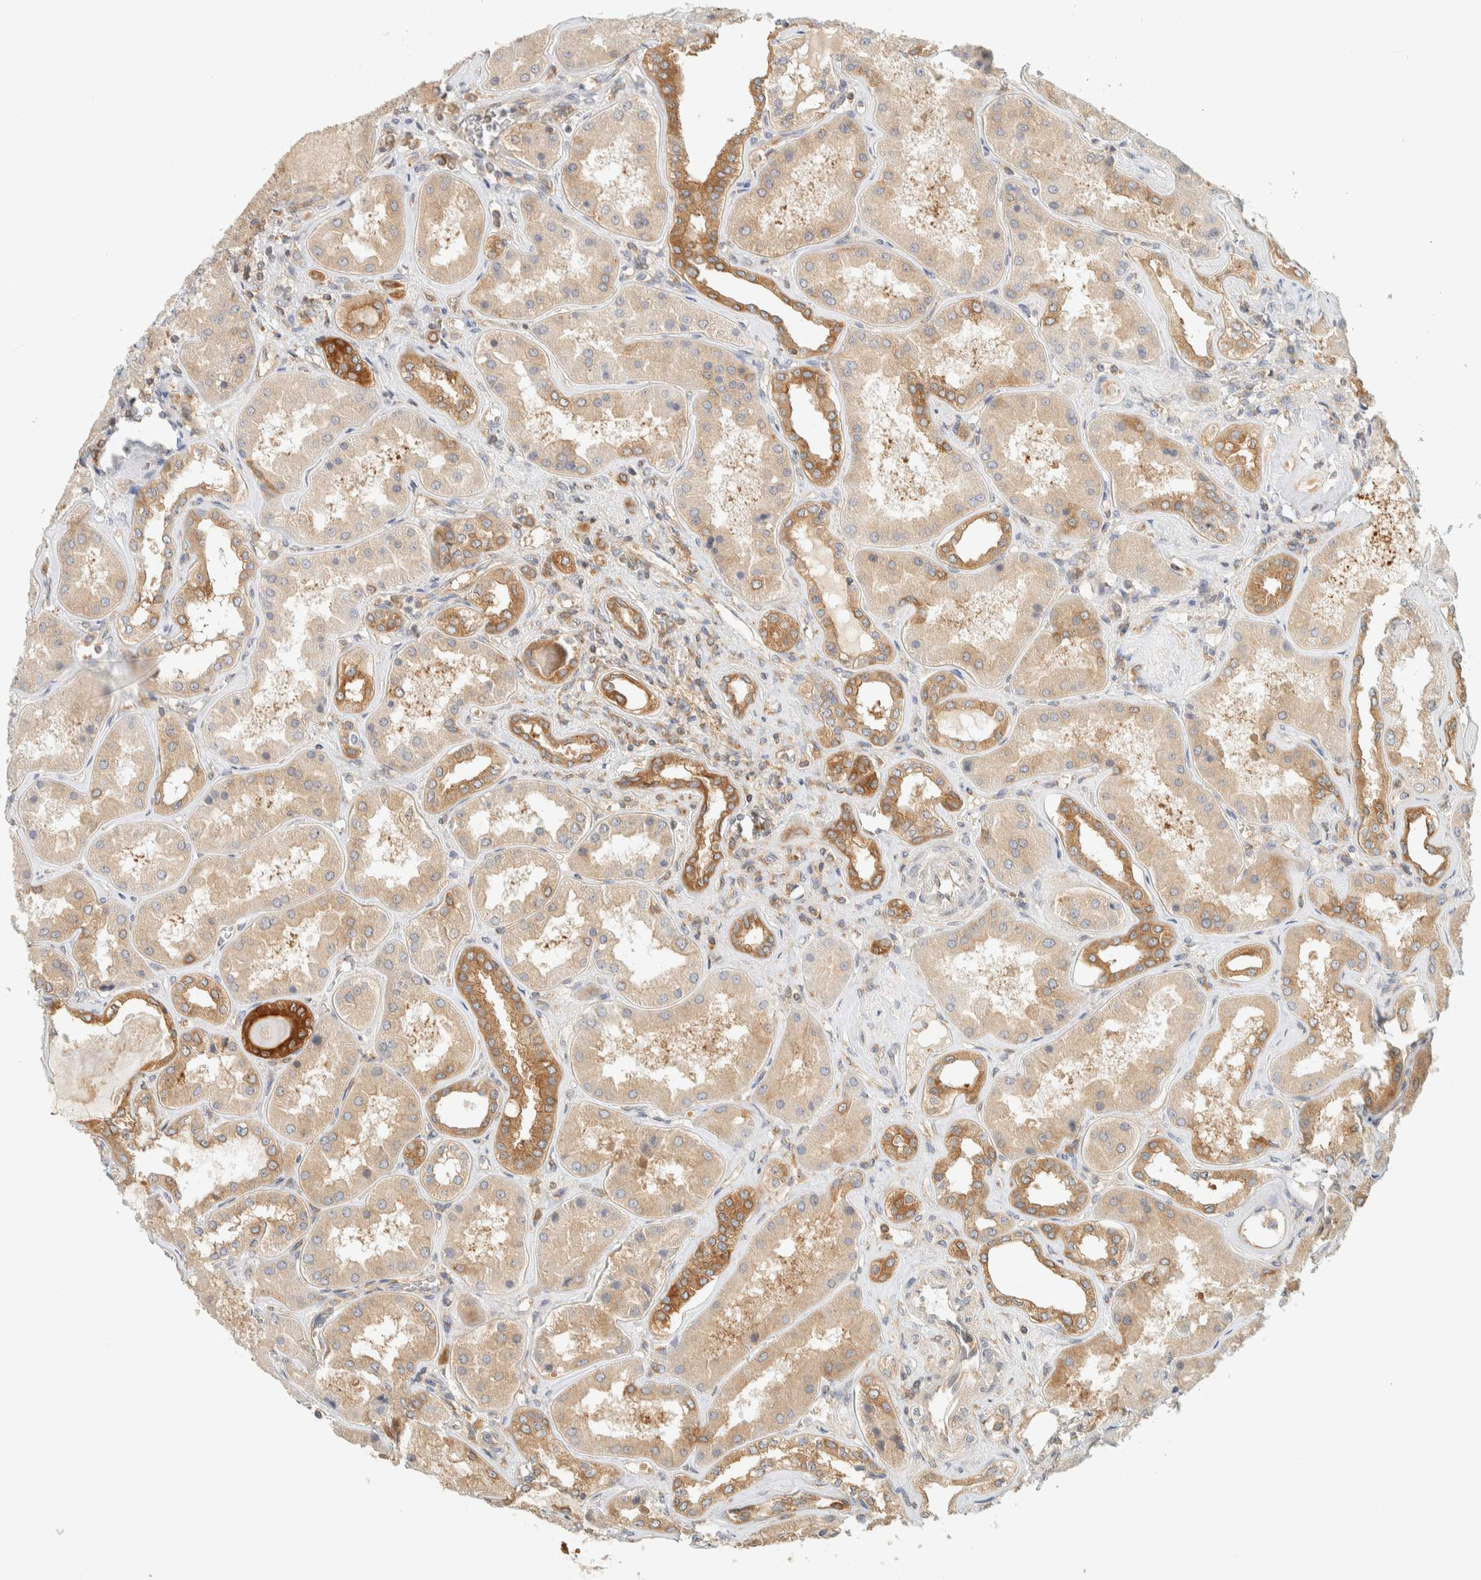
{"staining": {"intensity": "moderate", "quantity": "<25%", "location": "cytoplasmic/membranous"}, "tissue": "kidney", "cell_type": "Cells in glomeruli", "image_type": "normal", "snomed": [{"axis": "morphology", "description": "Normal tissue, NOS"}, {"axis": "topography", "description": "Kidney"}], "caption": "Immunohistochemistry (IHC) (DAB (3,3'-diaminobenzidine)) staining of normal kidney exhibits moderate cytoplasmic/membranous protein positivity in about <25% of cells in glomeruli.", "gene": "ARFGEF1", "patient": {"sex": "female", "age": 56}}